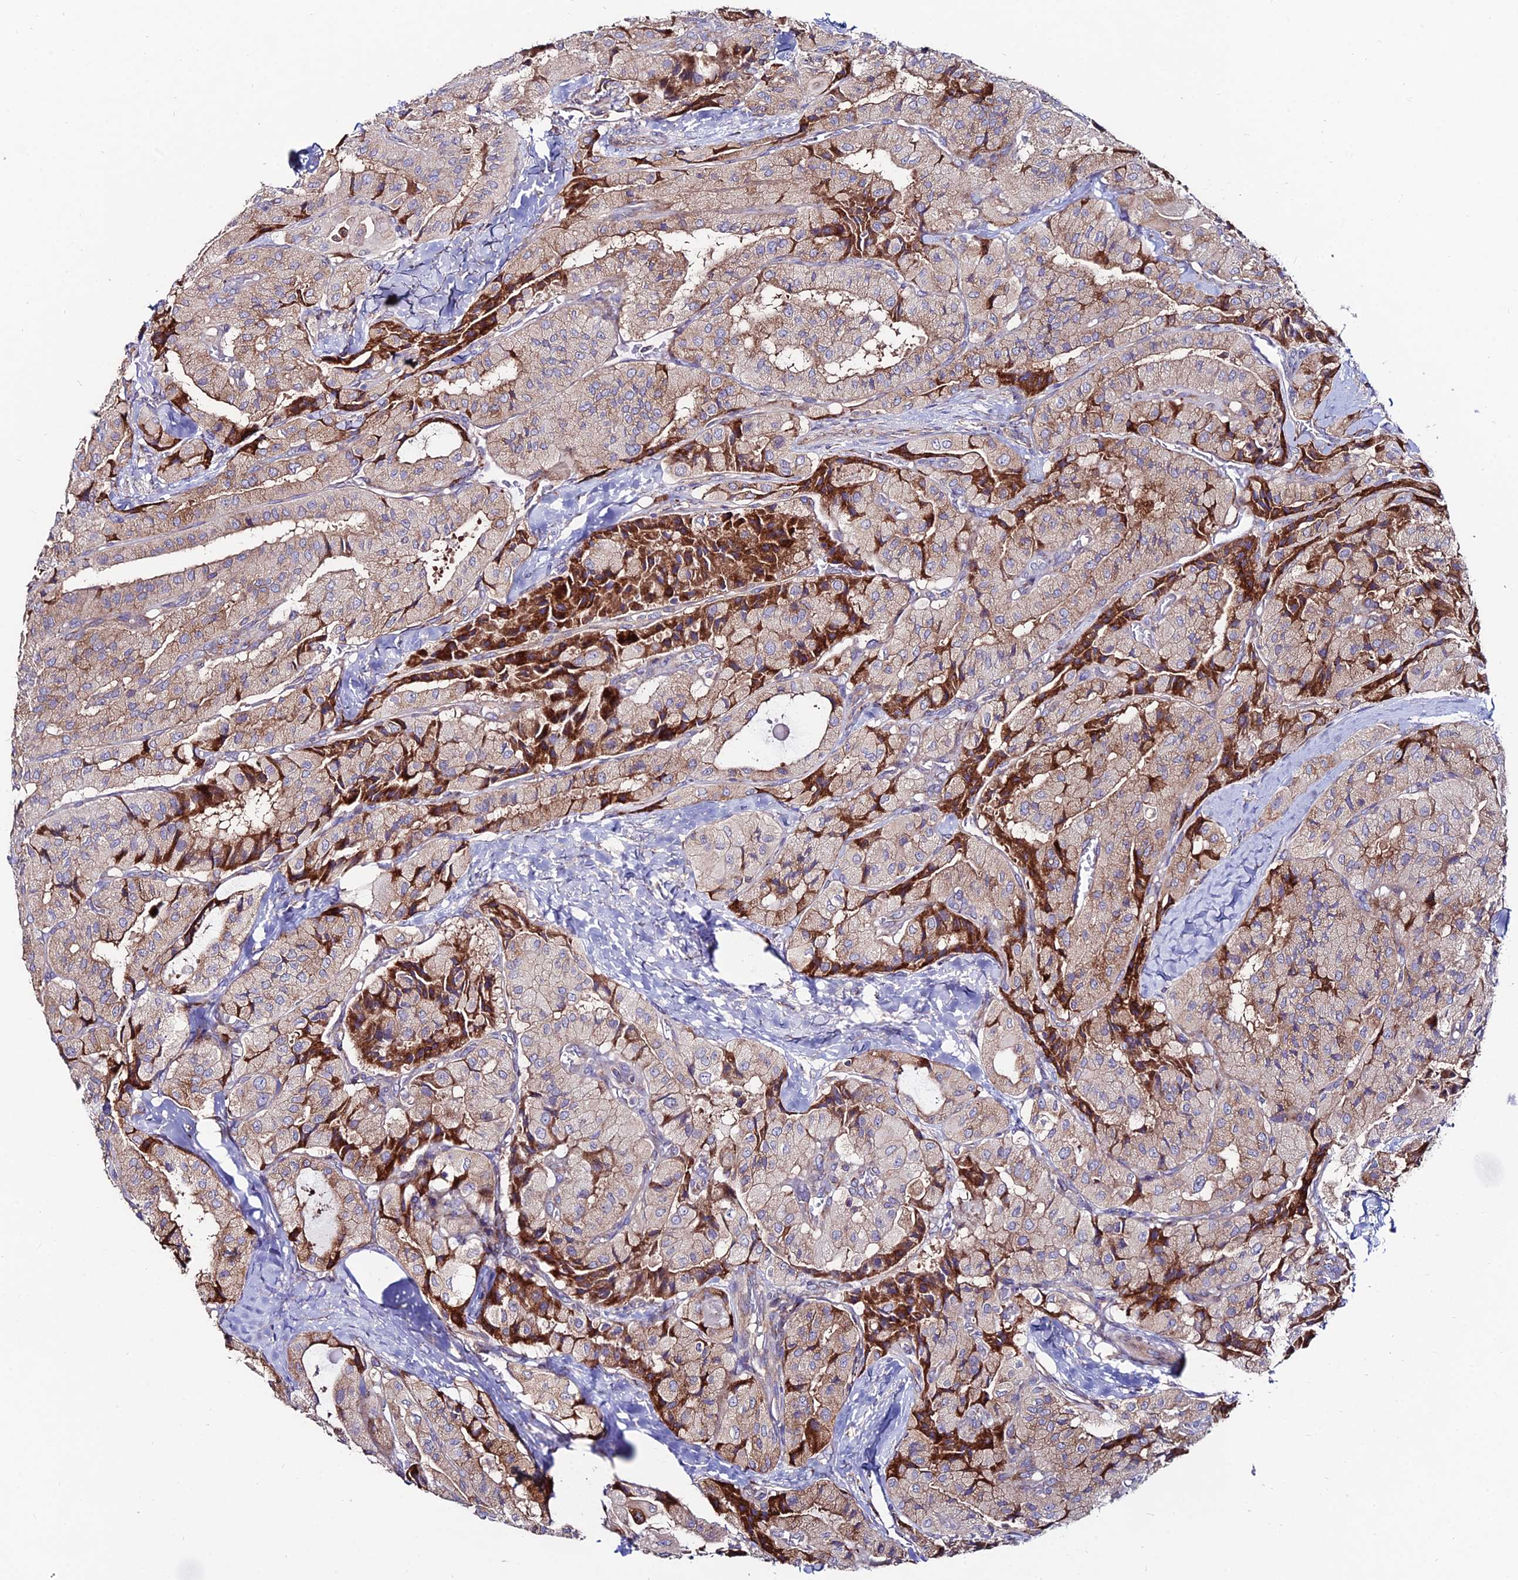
{"staining": {"intensity": "moderate", "quantity": "<25%", "location": "cytoplasmic/membranous"}, "tissue": "thyroid cancer", "cell_type": "Tumor cells", "image_type": "cancer", "snomed": [{"axis": "morphology", "description": "Normal tissue, NOS"}, {"axis": "morphology", "description": "Papillary adenocarcinoma, NOS"}, {"axis": "topography", "description": "Thyroid gland"}], "caption": "Approximately <25% of tumor cells in thyroid papillary adenocarcinoma reveal moderate cytoplasmic/membranous protein expression as visualized by brown immunohistochemical staining.", "gene": "EIF3K", "patient": {"sex": "female", "age": 59}}